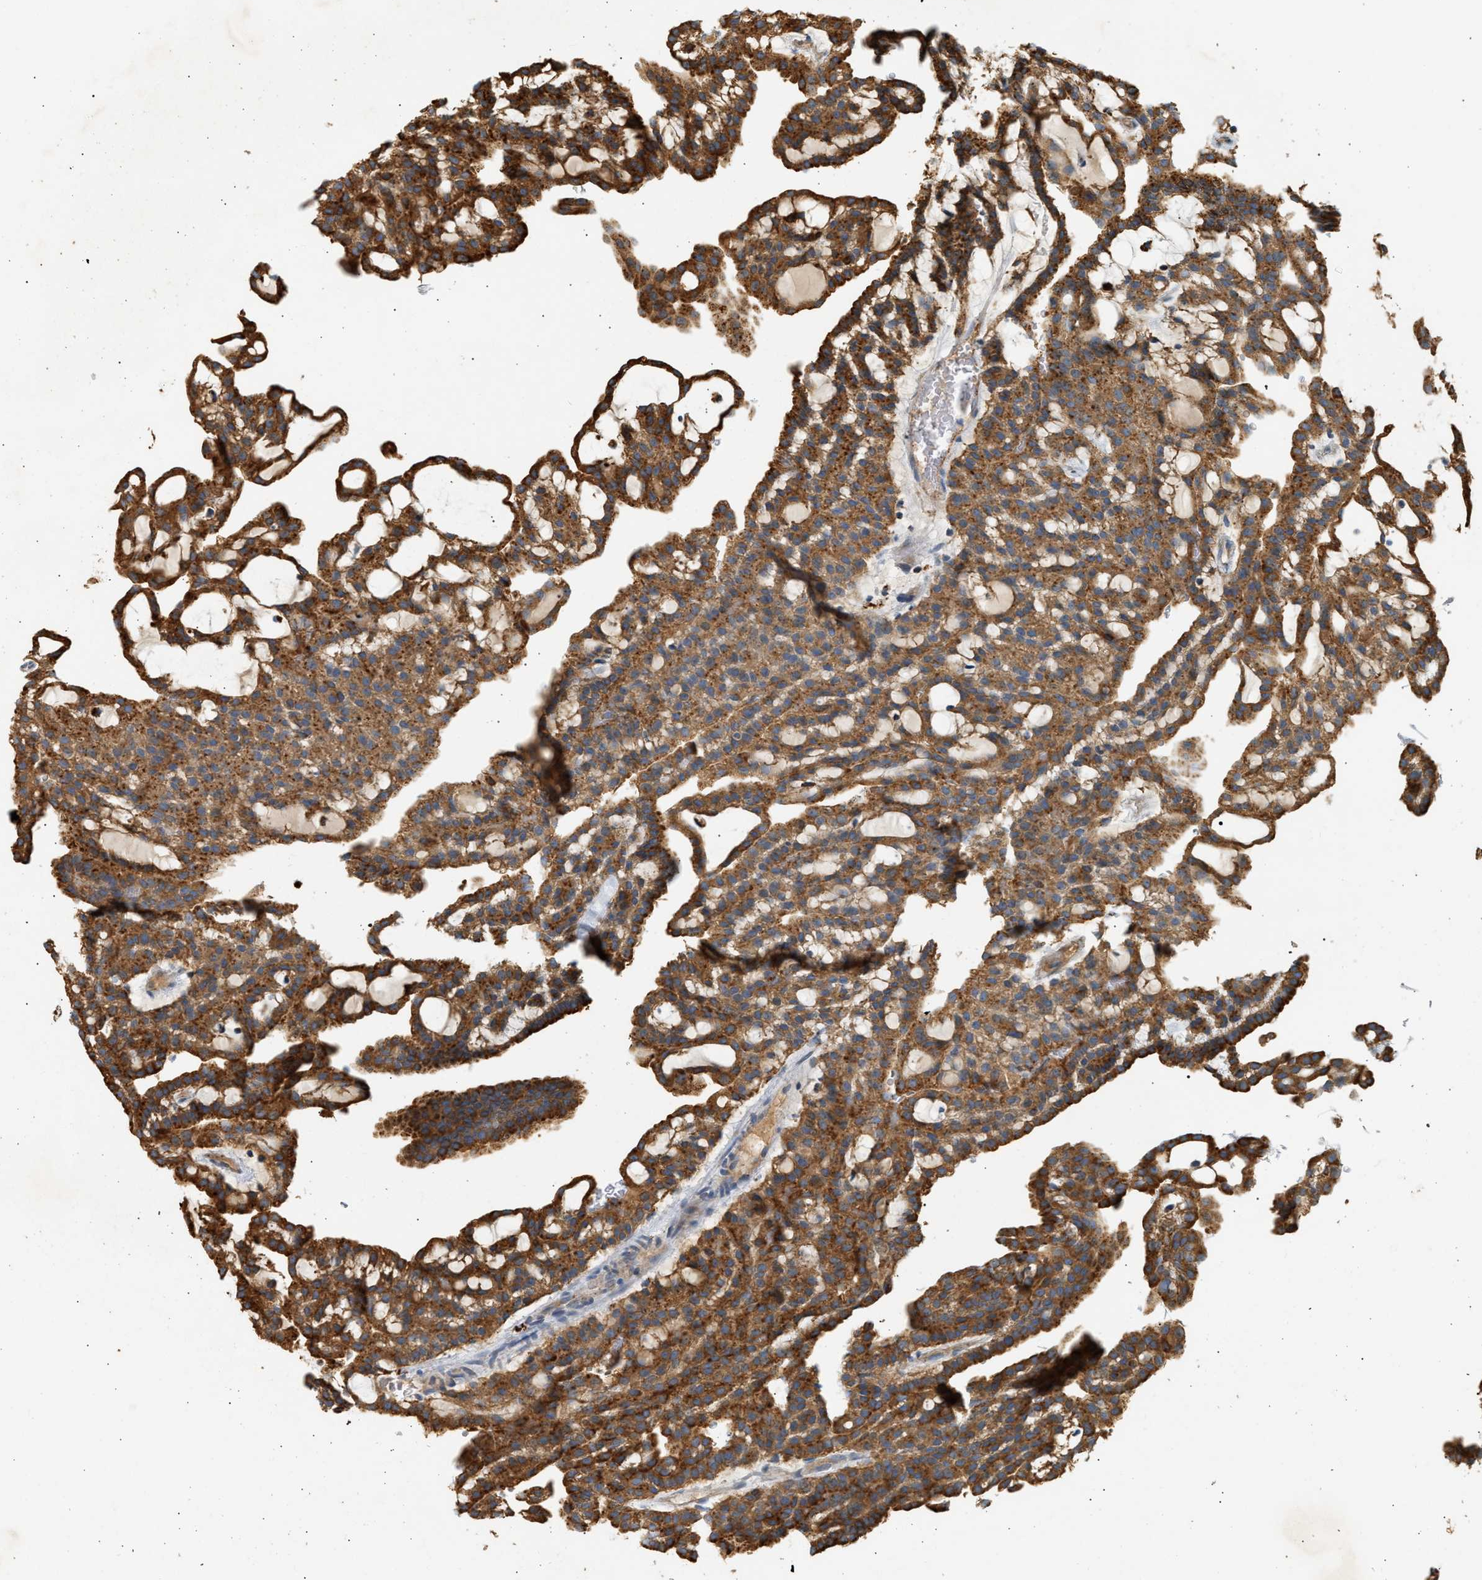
{"staining": {"intensity": "strong", "quantity": ">75%", "location": "cytoplasmic/membranous"}, "tissue": "renal cancer", "cell_type": "Tumor cells", "image_type": "cancer", "snomed": [{"axis": "morphology", "description": "Adenocarcinoma, NOS"}, {"axis": "topography", "description": "Kidney"}], "caption": "A micrograph of adenocarcinoma (renal) stained for a protein demonstrates strong cytoplasmic/membranous brown staining in tumor cells.", "gene": "ENTHD1", "patient": {"sex": "male", "age": 63}}